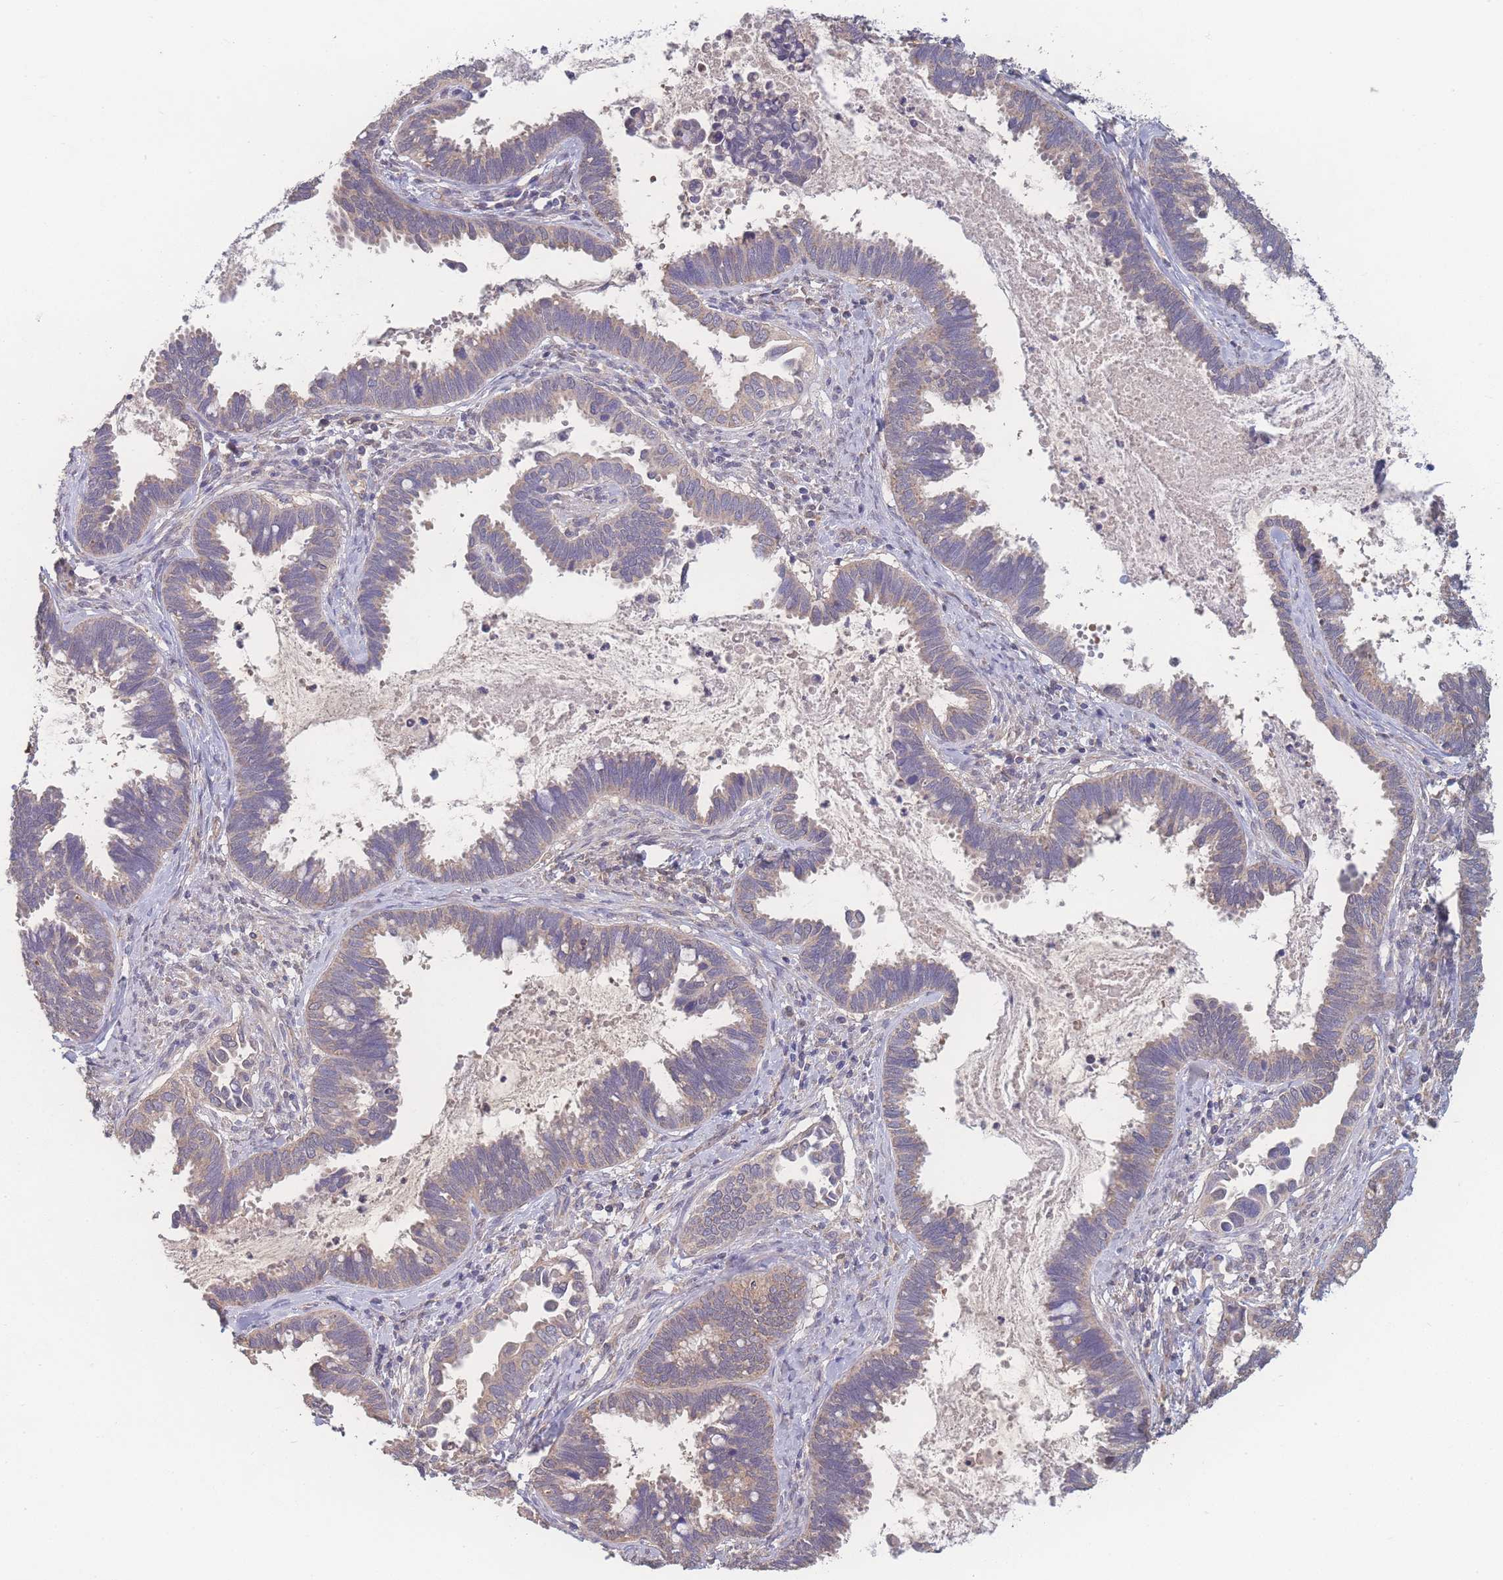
{"staining": {"intensity": "weak", "quantity": ">75%", "location": "cytoplasmic/membranous"}, "tissue": "cervical cancer", "cell_type": "Tumor cells", "image_type": "cancer", "snomed": [{"axis": "morphology", "description": "Adenocarcinoma, NOS"}, {"axis": "topography", "description": "Cervix"}], "caption": "This image reveals cervical adenocarcinoma stained with immunohistochemistry to label a protein in brown. The cytoplasmic/membranous of tumor cells show weak positivity for the protein. Nuclei are counter-stained blue.", "gene": "GIPR", "patient": {"sex": "female", "age": 37}}